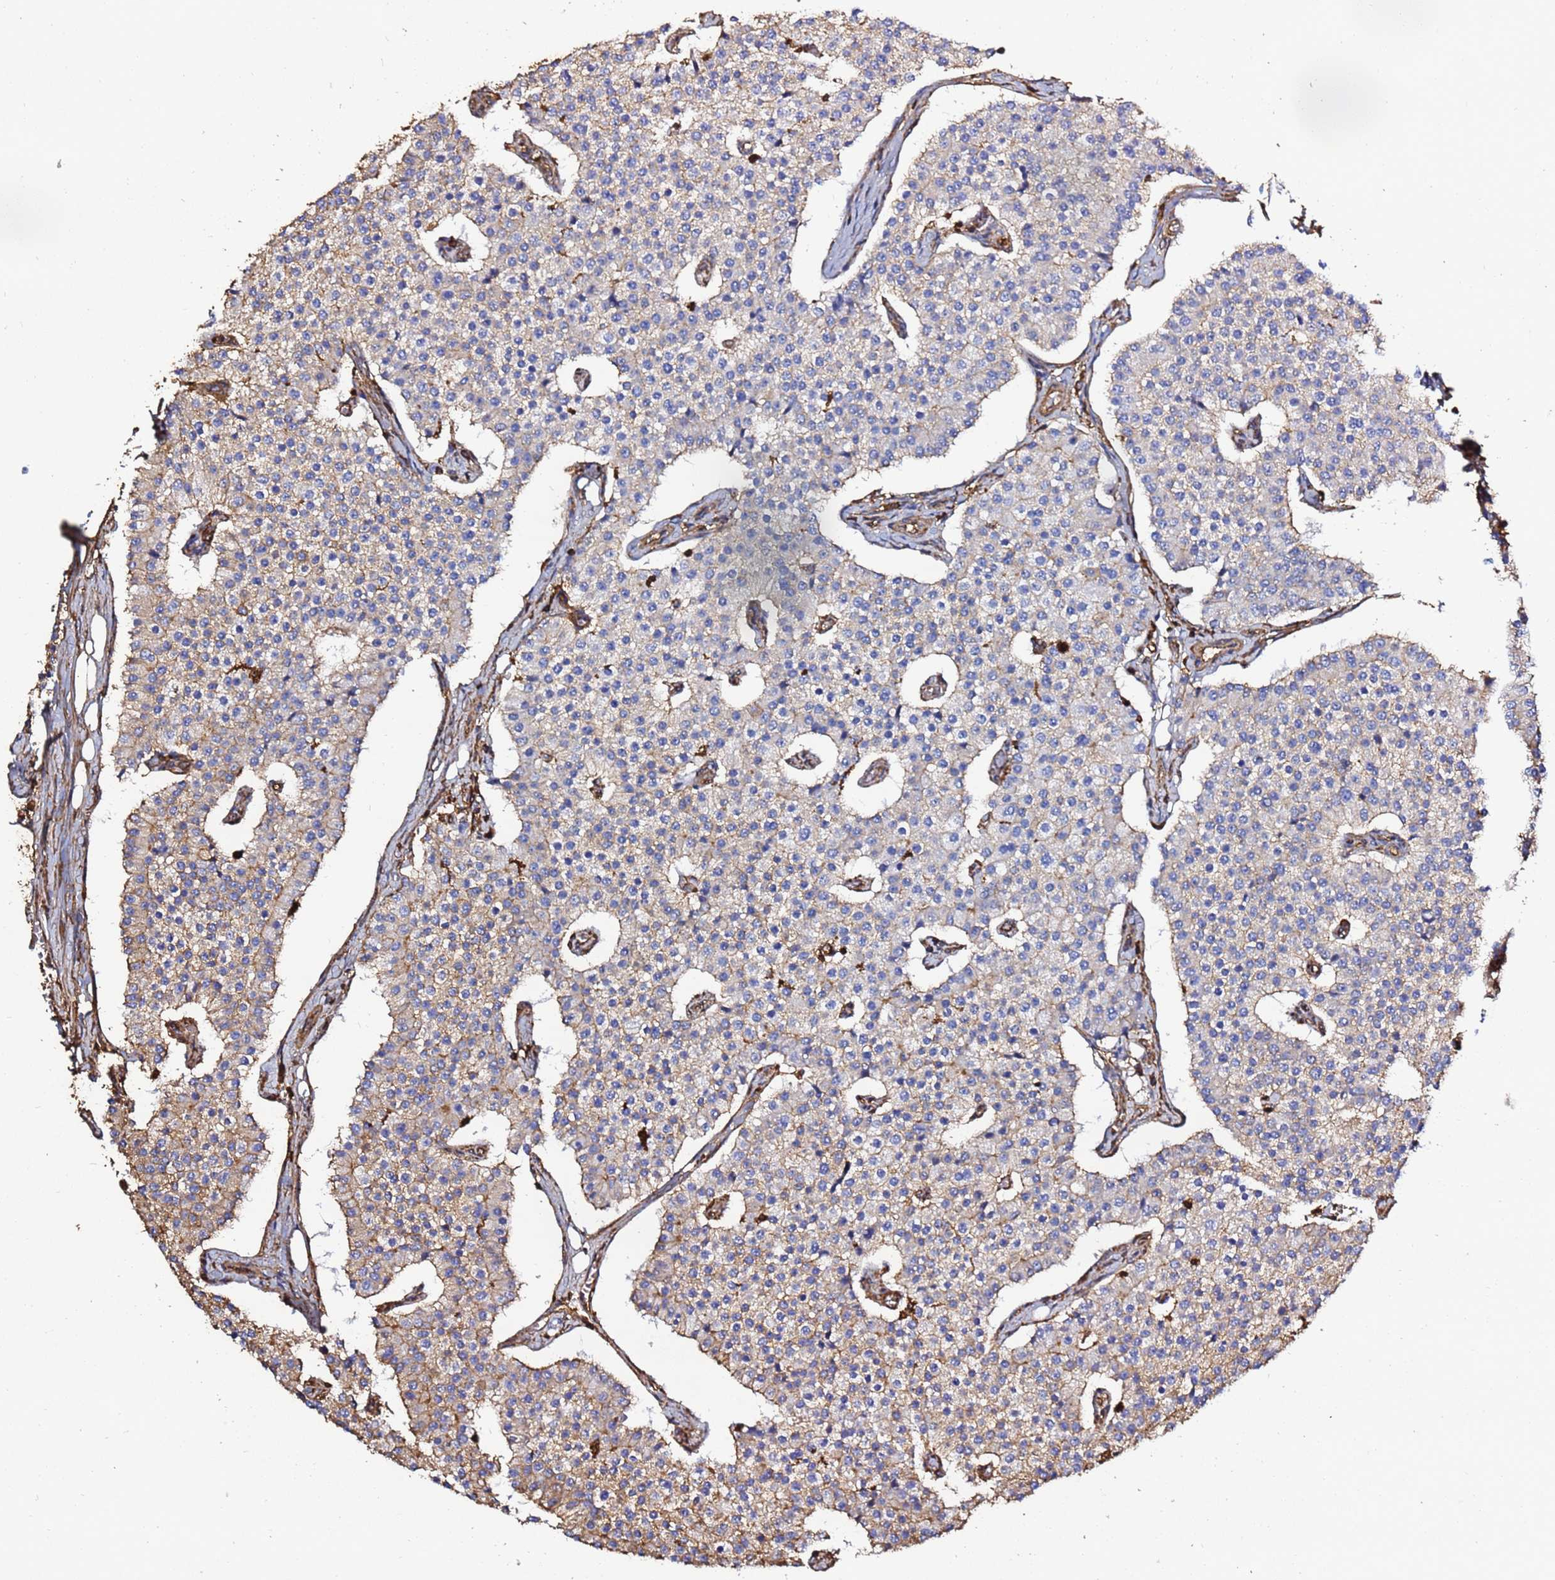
{"staining": {"intensity": "weak", "quantity": "<25%", "location": "cytoplasmic/membranous"}, "tissue": "carcinoid", "cell_type": "Tumor cells", "image_type": "cancer", "snomed": [{"axis": "morphology", "description": "Carcinoid, malignant, NOS"}, {"axis": "topography", "description": "Colon"}], "caption": "DAB (3,3'-diaminobenzidine) immunohistochemical staining of human carcinoid (malignant) reveals no significant expression in tumor cells.", "gene": "ACTB", "patient": {"sex": "female", "age": 52}}